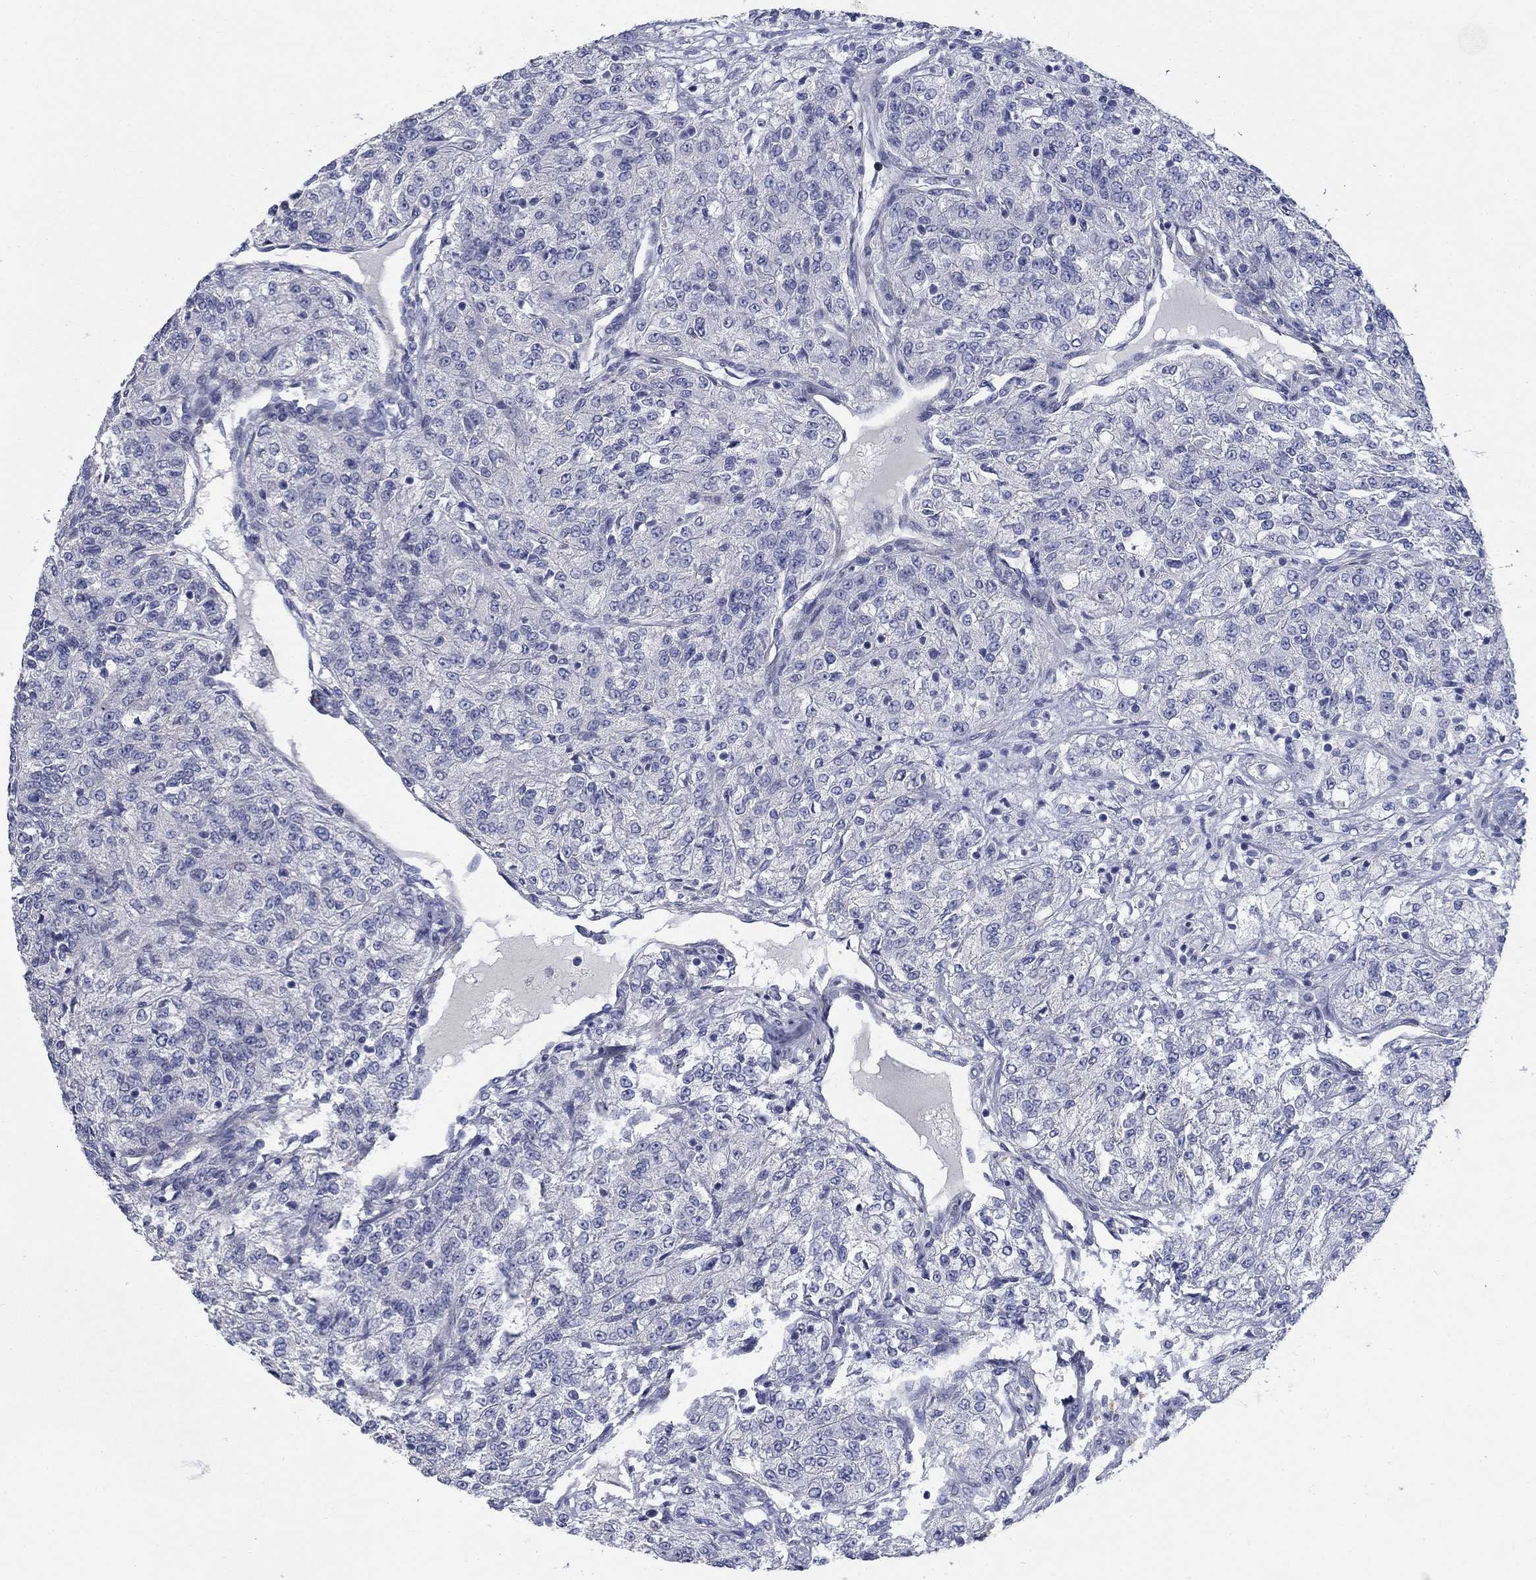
{"staining": {"intensity": "negative", "quantity": "none", "location": "none"}, "tissue": "renal cancer", "cell_type": "Tumor cells", "image_type": "cancer", "snomed": [{"axis": "morphology", "description": "Adenocarcinoma, NOS"}, {"axis": "topography", "description": "Kidney"}], "caption": "An image of human adenocarcinoma (renal) is negative for staining in tumor cells. Brightfield microscopy of IHC stained with DAB (3,3'-diaminobenzidine) (brown) and hematoxylin (blue), captured at high magnification.", "gene": "DNER", "patient": {"sex": "female", "age": 63}}